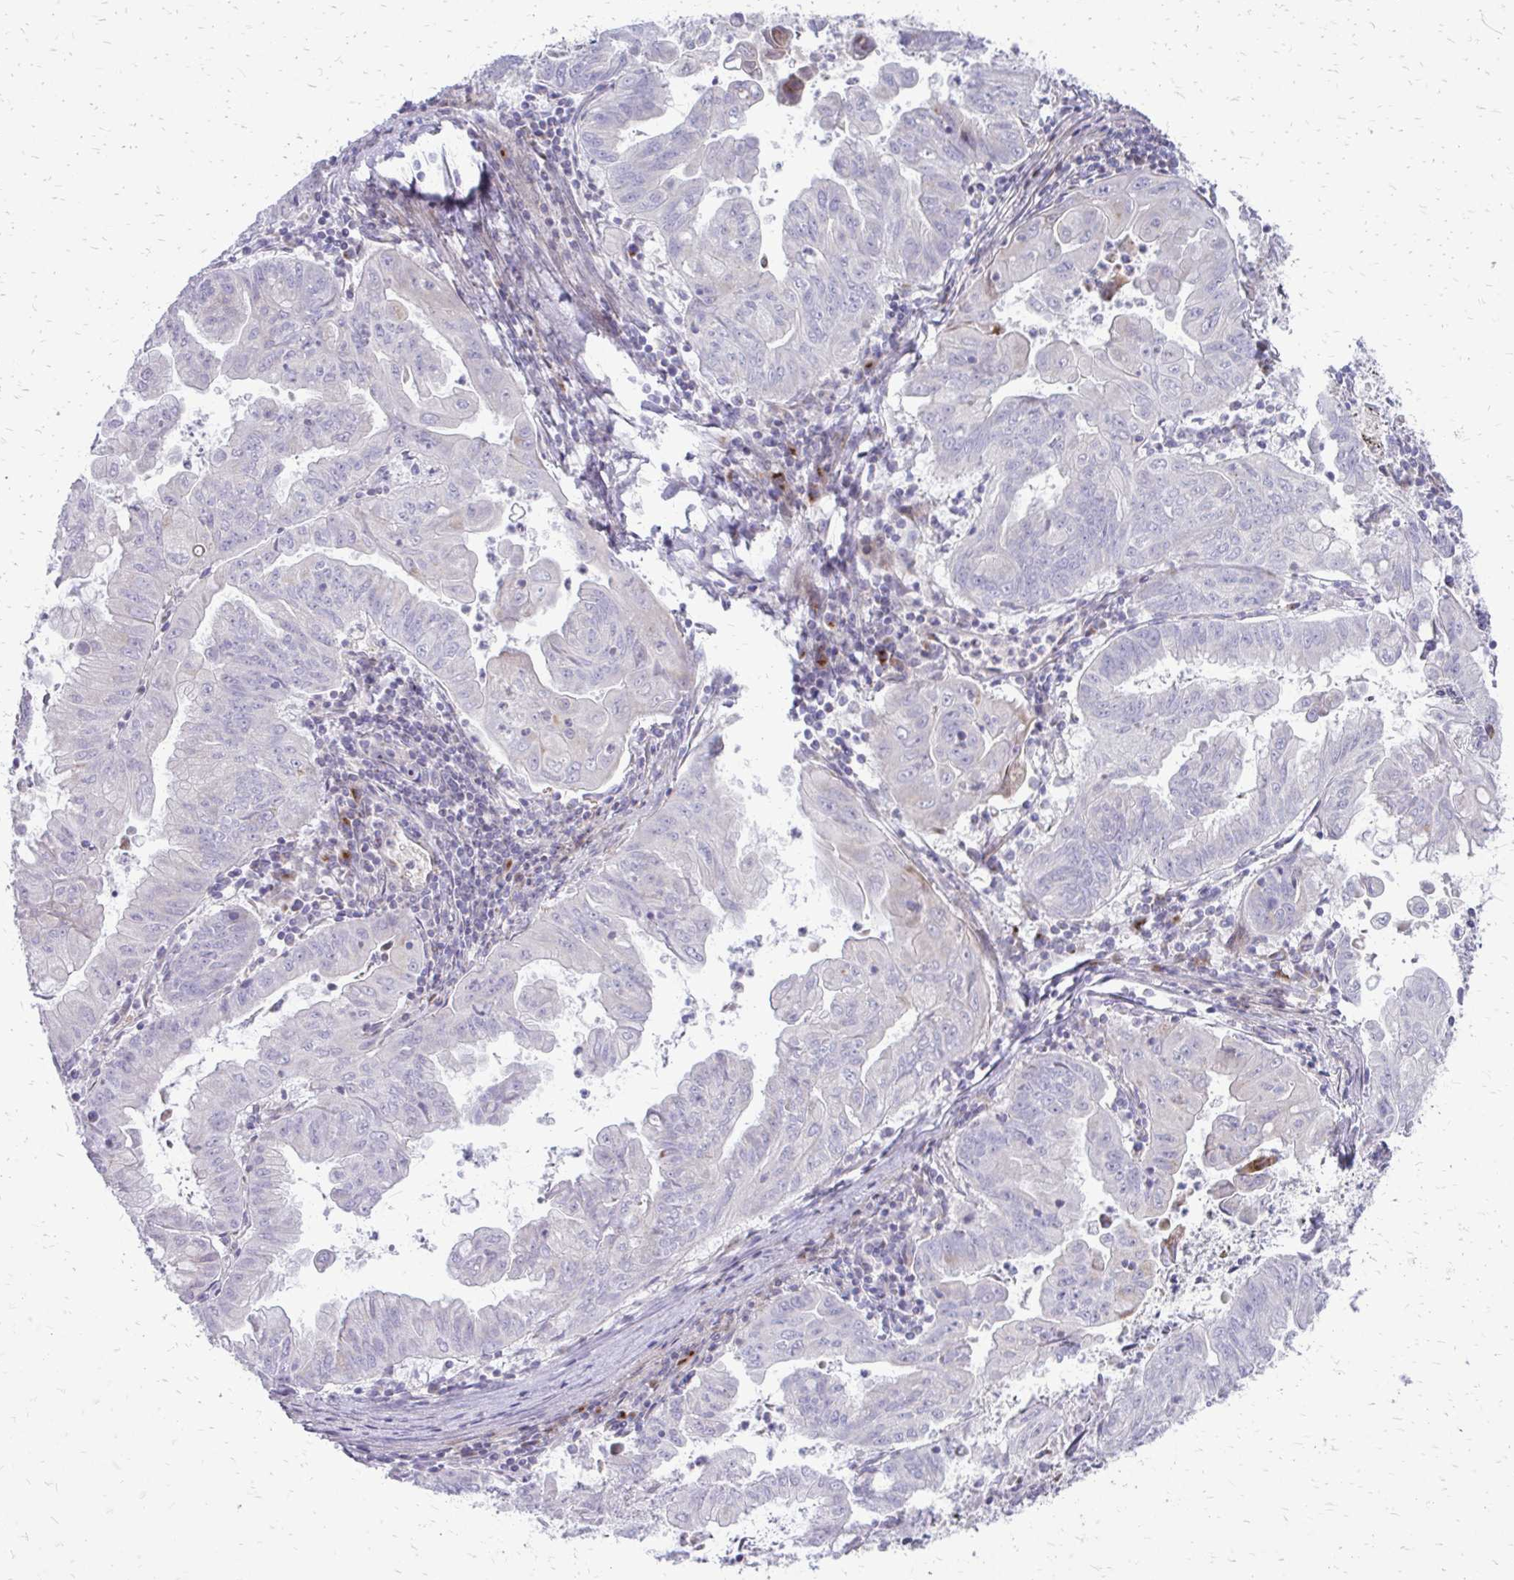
{"staining": {"intensity": "negative", "quantity": "none", "location": "none"}, "tissue": "stomach cancer", "cell_type": "Tumor cells", "image_type": "cancer", "snomed": [{"axis": "morphology", "description": "Adenocarcinoma, NOS"}, {"axis": "topography", "description": "Stomach, upper"}], "caption": "Human stomach cancer (adenocarcinoma) stained for a protein using immunohistochemistry (IHC) exhibits no staining in tumor cells.", "gene": "FUNDC2", "patient": {"sex": "male", "age": 80}}